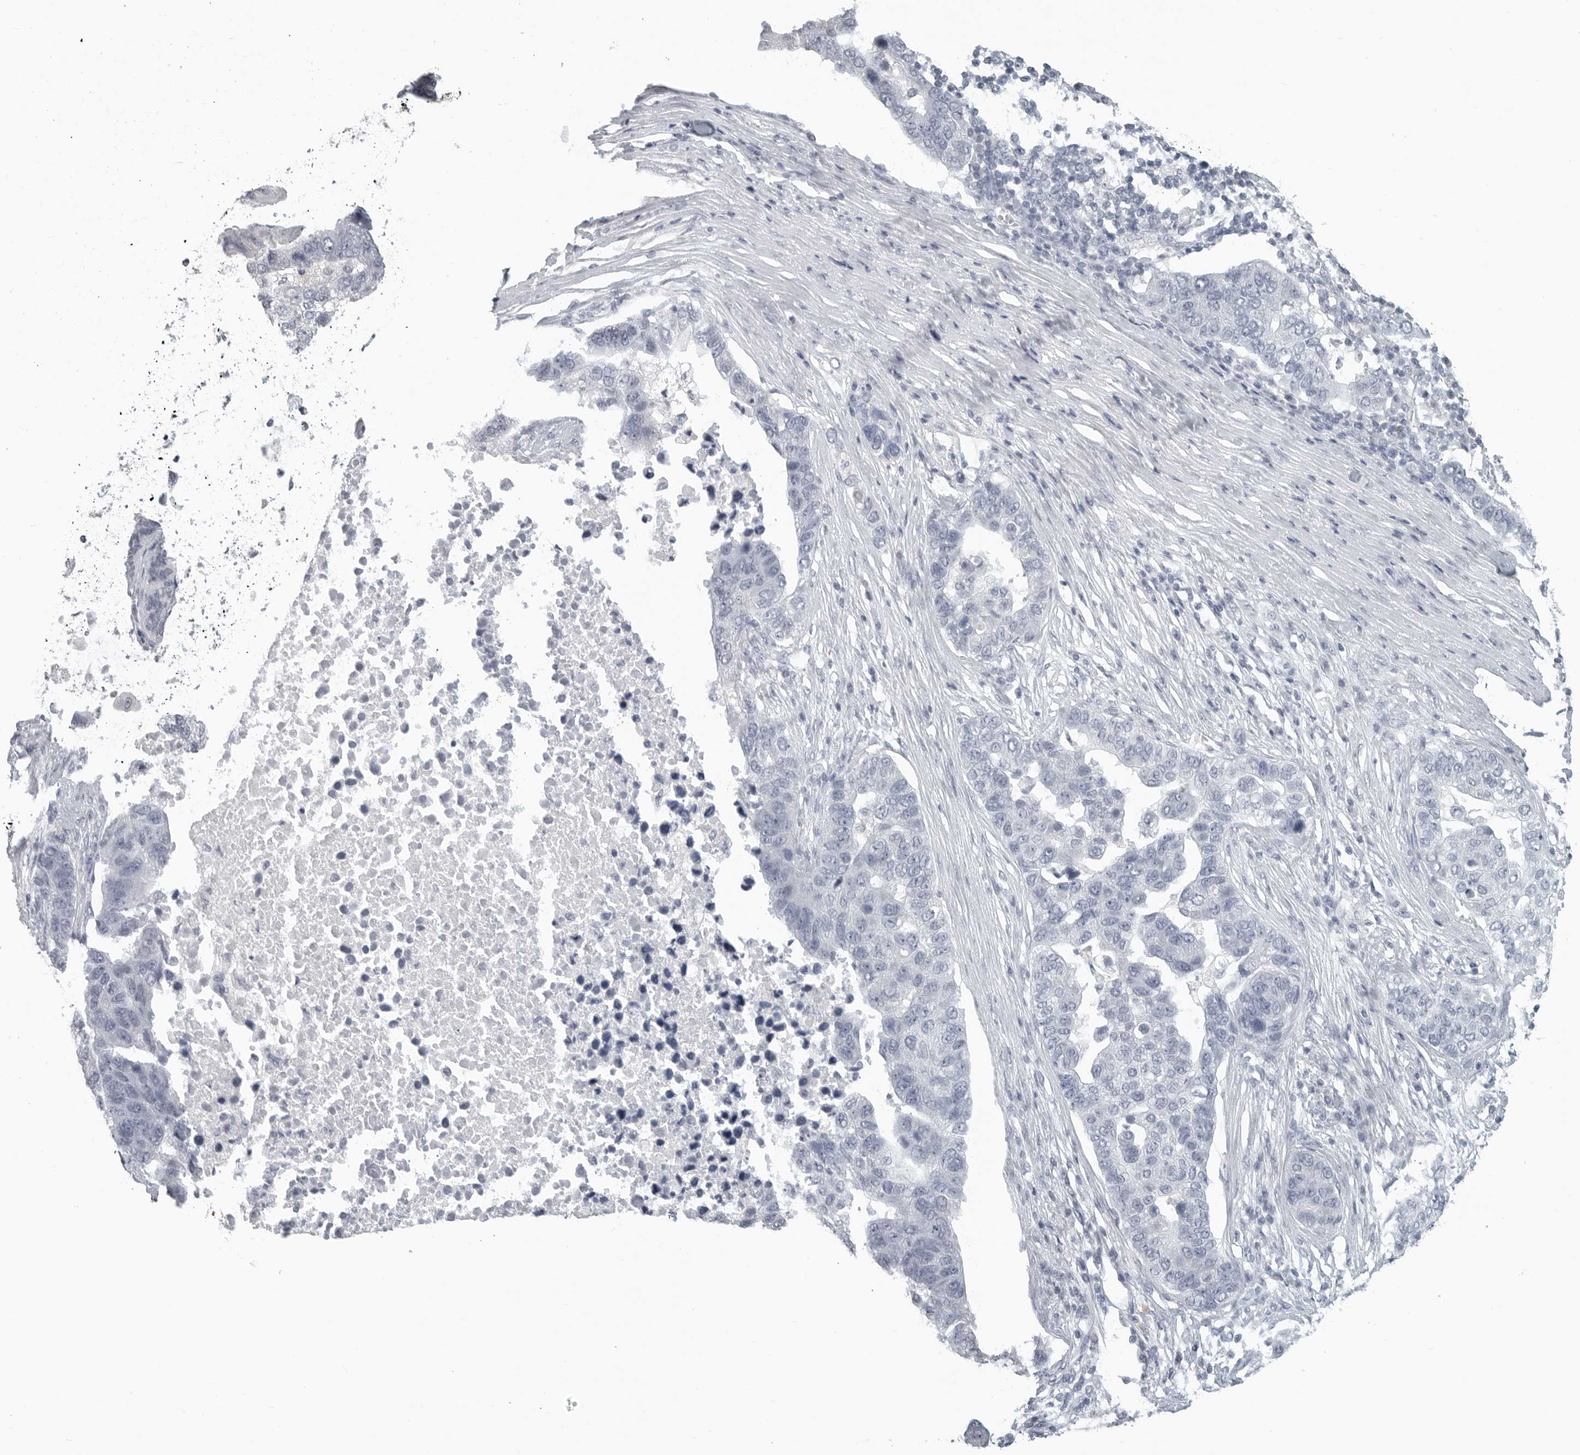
{"staining": {"intensity": "negative", "quantity": "none", "location": "none"}, "tissue": "pancreatic cancer", "cell_type": "Tumor cells", "image_type": "cancer", "snomed": [{"axis": "morphology", "description": "Adenocarcinoma, NOS"}, {"axis": "topography", "description": "Pancreas"}], "caption": "Human pancreatic adenocarcinoma stained for a protein using immunohistochemistry displays no positivity in tumor cells.", "gene": "BPIFA1", "patient": {"sex": "female", "age": 61}}